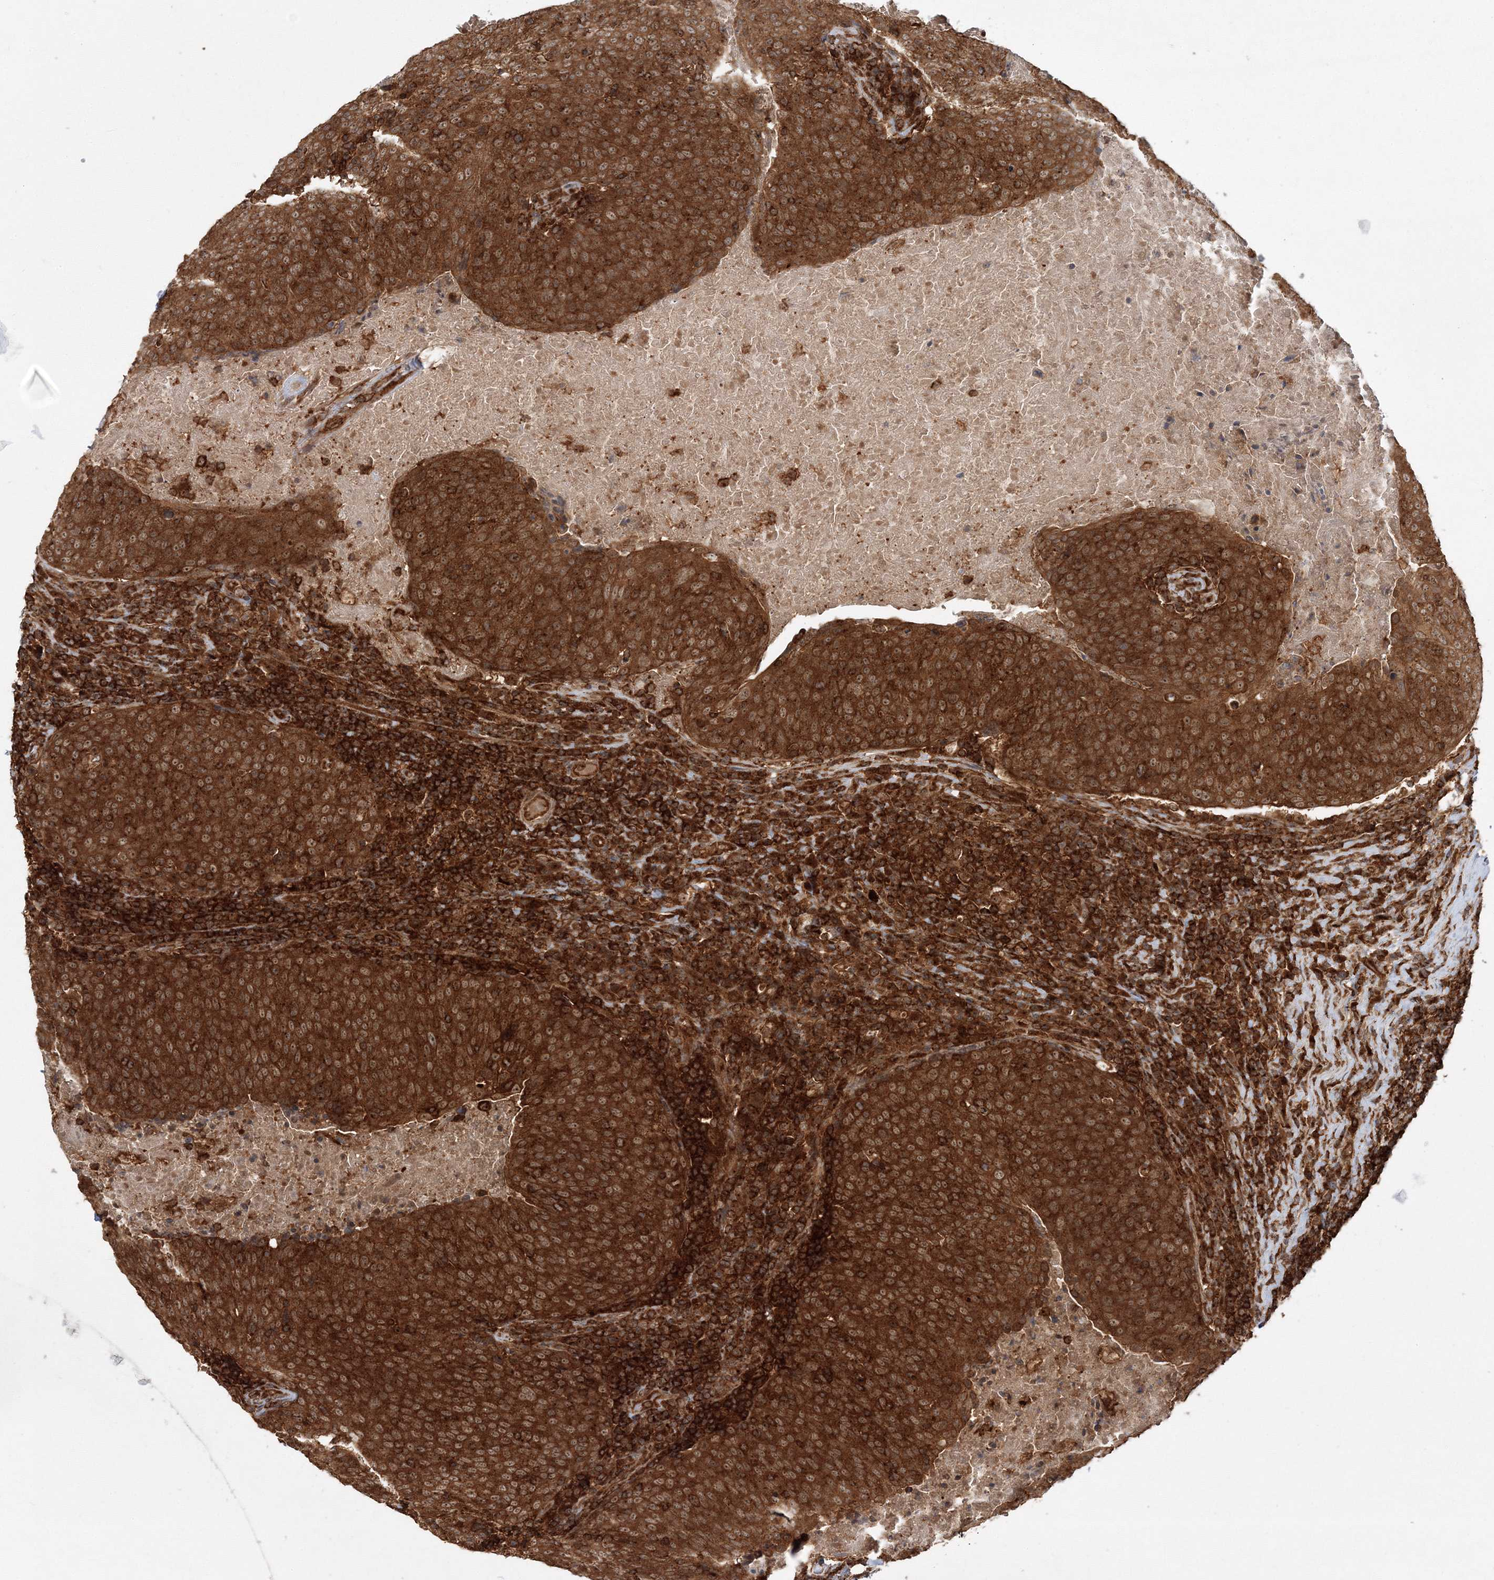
{"staining": {"intensity": "strong", "quantity": ">75%", "location": "cytoplasmic/membranous"}, "tissue": "head and neck cancer", "cell_type": "Tumor cells", "image_type": "cancer", "snomed": [{"axis": "morphology", "description": "Squamous cell carcinoma, NOS"}, {"axis": "morphology", "description": "Squamous cell carcinoma, metastatic, NOS"}, {"axis": "topography", "description": "Lymph node"}, {"axis": "topography", "description": "Head-Neck"}], "caption": "This histopathology image exhibits immunohistochemistry staining of human squamous cell carcinoma (head and neck), with high strong cytoplasmic/membranous staining in about >75% of tumor cells.", "gene": "WDR37", "patient": {"sex": "male", "age": 62}}